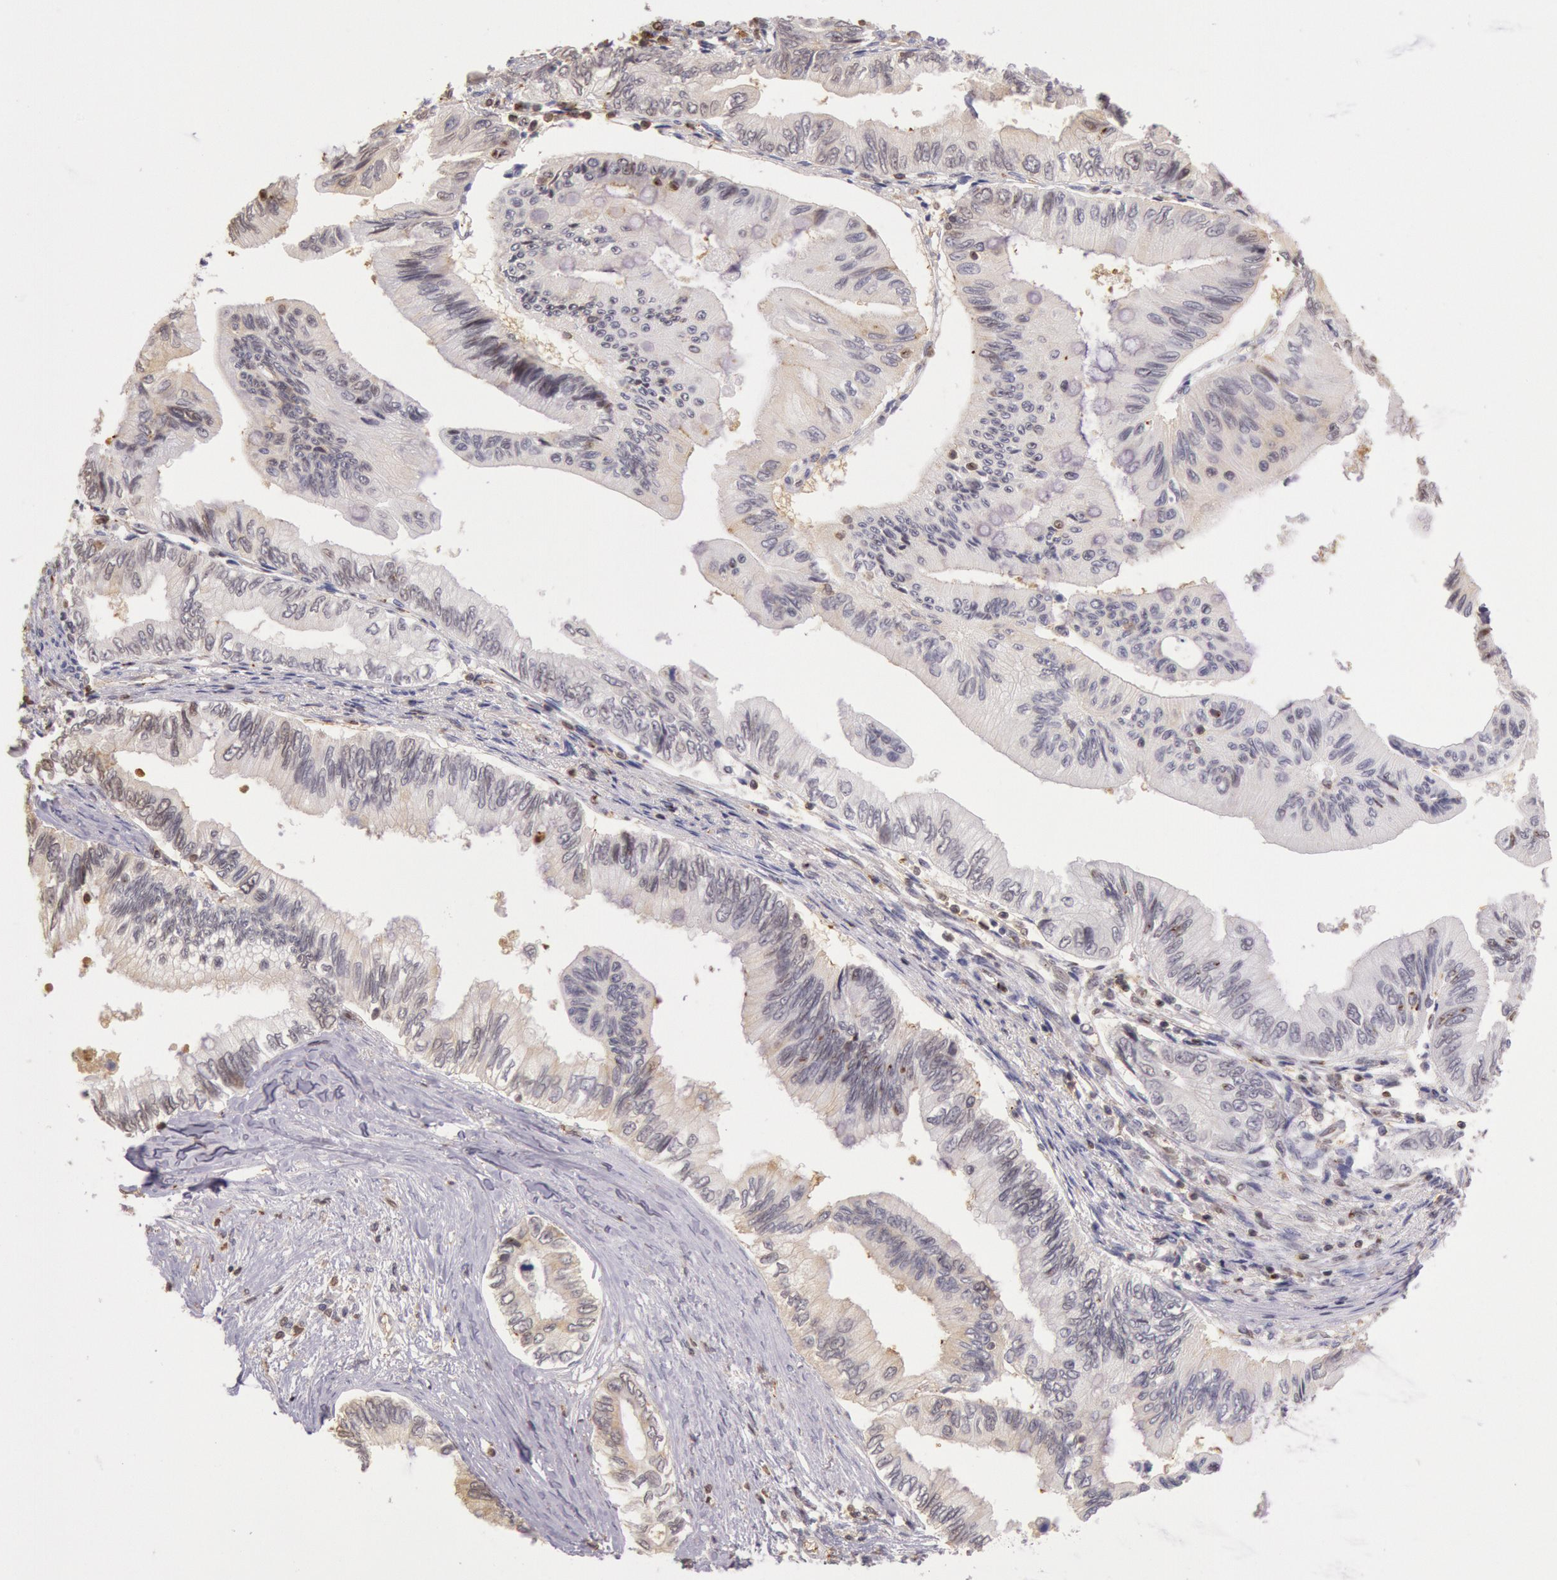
{"staining": {"intensity": "weak", "quantity": "<25%", "location": "cytoplasmic/membranous,nuclear"}, "tissue": "pancreatic cancer", "cell_type": "Tumor cells", "image_type": "cancer", "snomed": [{"axis": "morphology", "description": "Adenocarcinoma, NOS"}, {"axis": "topography", "description": "Pancreas"}], "caption": "Pancreatic adenocarcinoma was stained to show a protein in brown. There is no significant staining in tumor cells.", "gene": "HIF1A", "patient": {"sex": "female", "age": 66}}